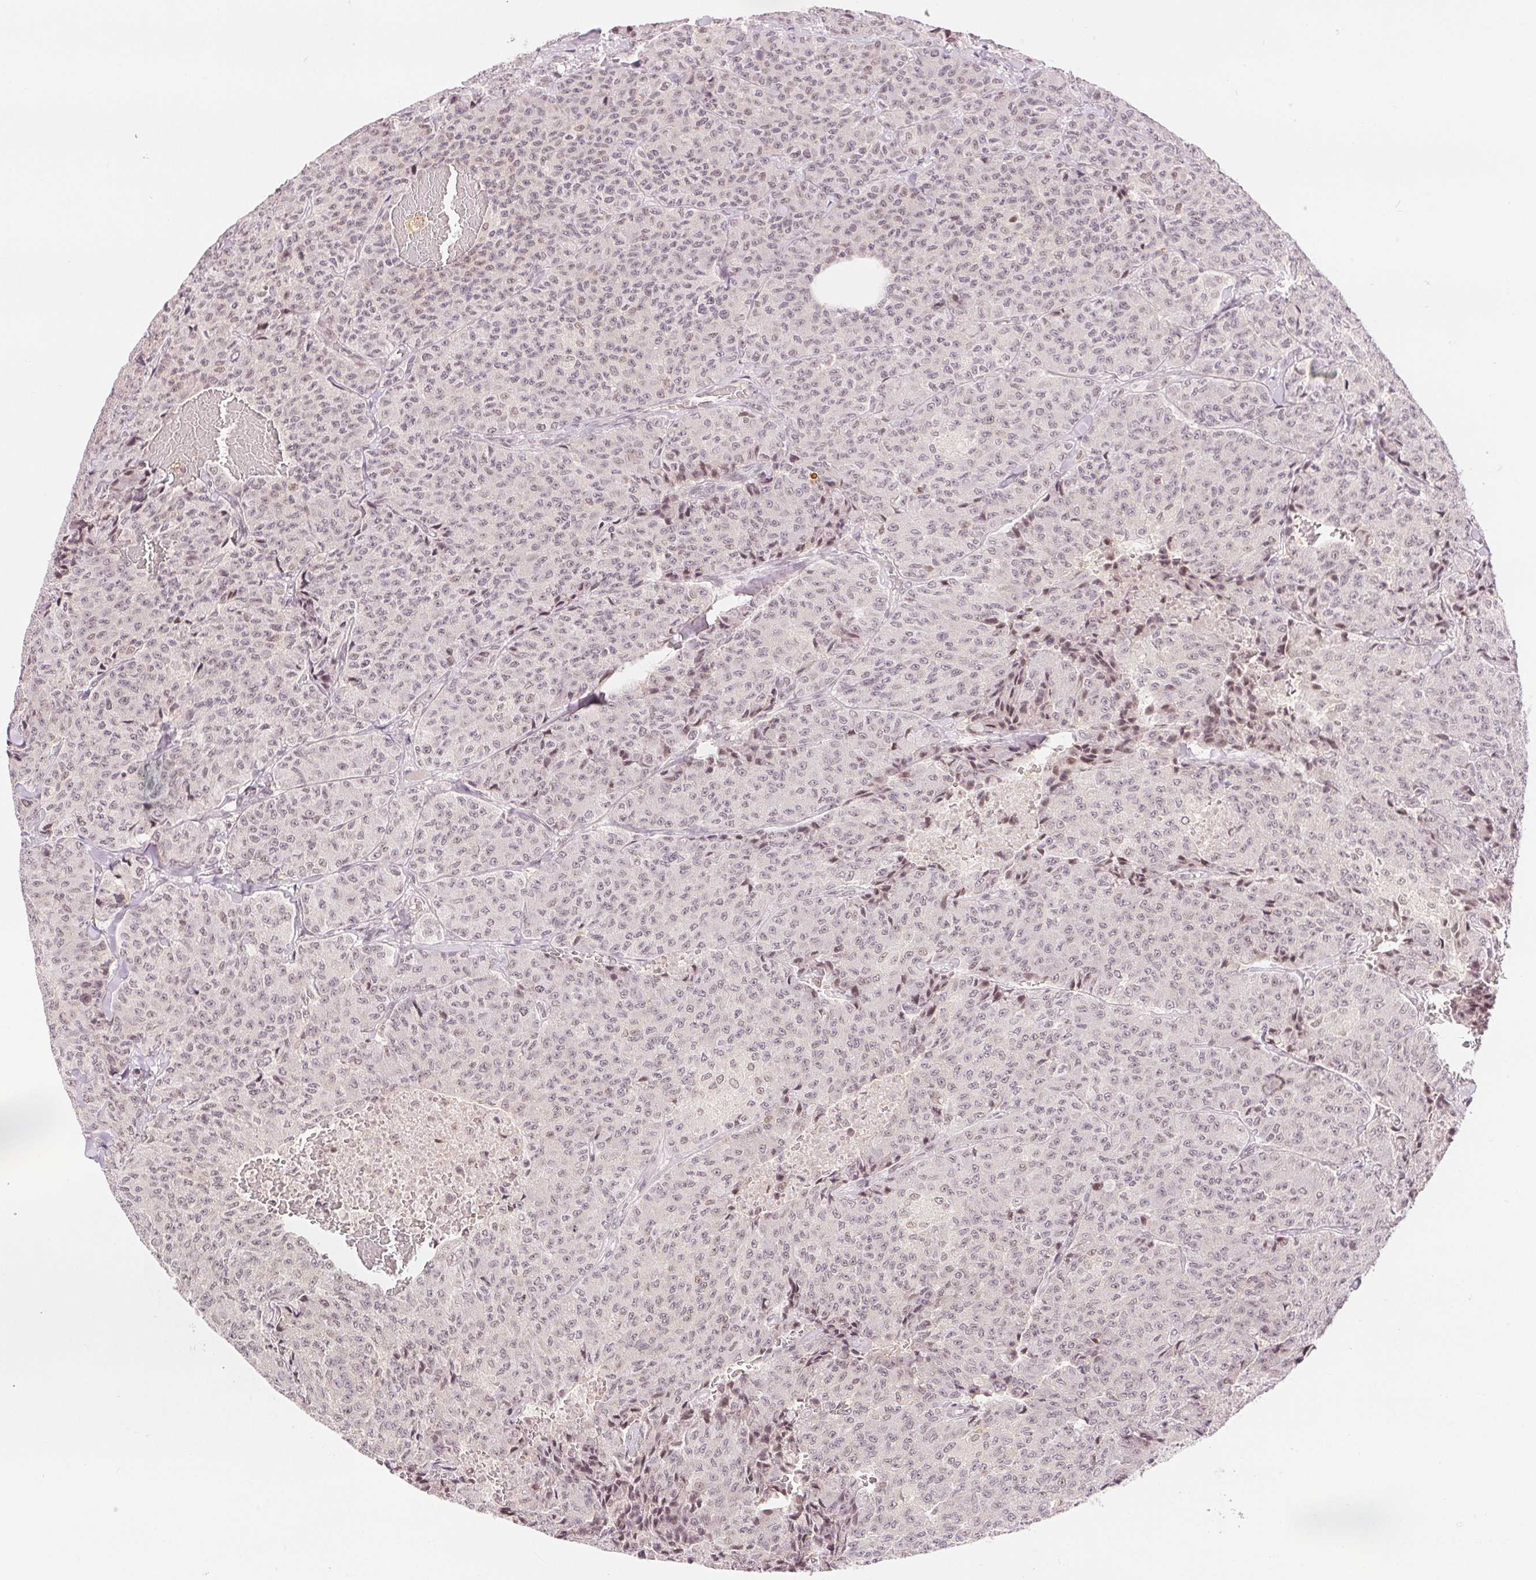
{"staining": {"intensity": "moderate", "quantity": "25%-75%", "location": "nuclear"}, "tissue": "carcinoid", "cell_type": "Tumor cells", "image_type": "cancer", "snomed": [{"axis": "morphology", "description": "Carcinoid, malignant, NOS"}, {"axis": "topography", "description": "Lung"}], "caption": "IHC of human carcinoid displays medium levels of moderate nuclear positivity in about 25%-75% of tumor cells.", "gene": "DEK", "patient": {"sex": "male", "age": 71}}